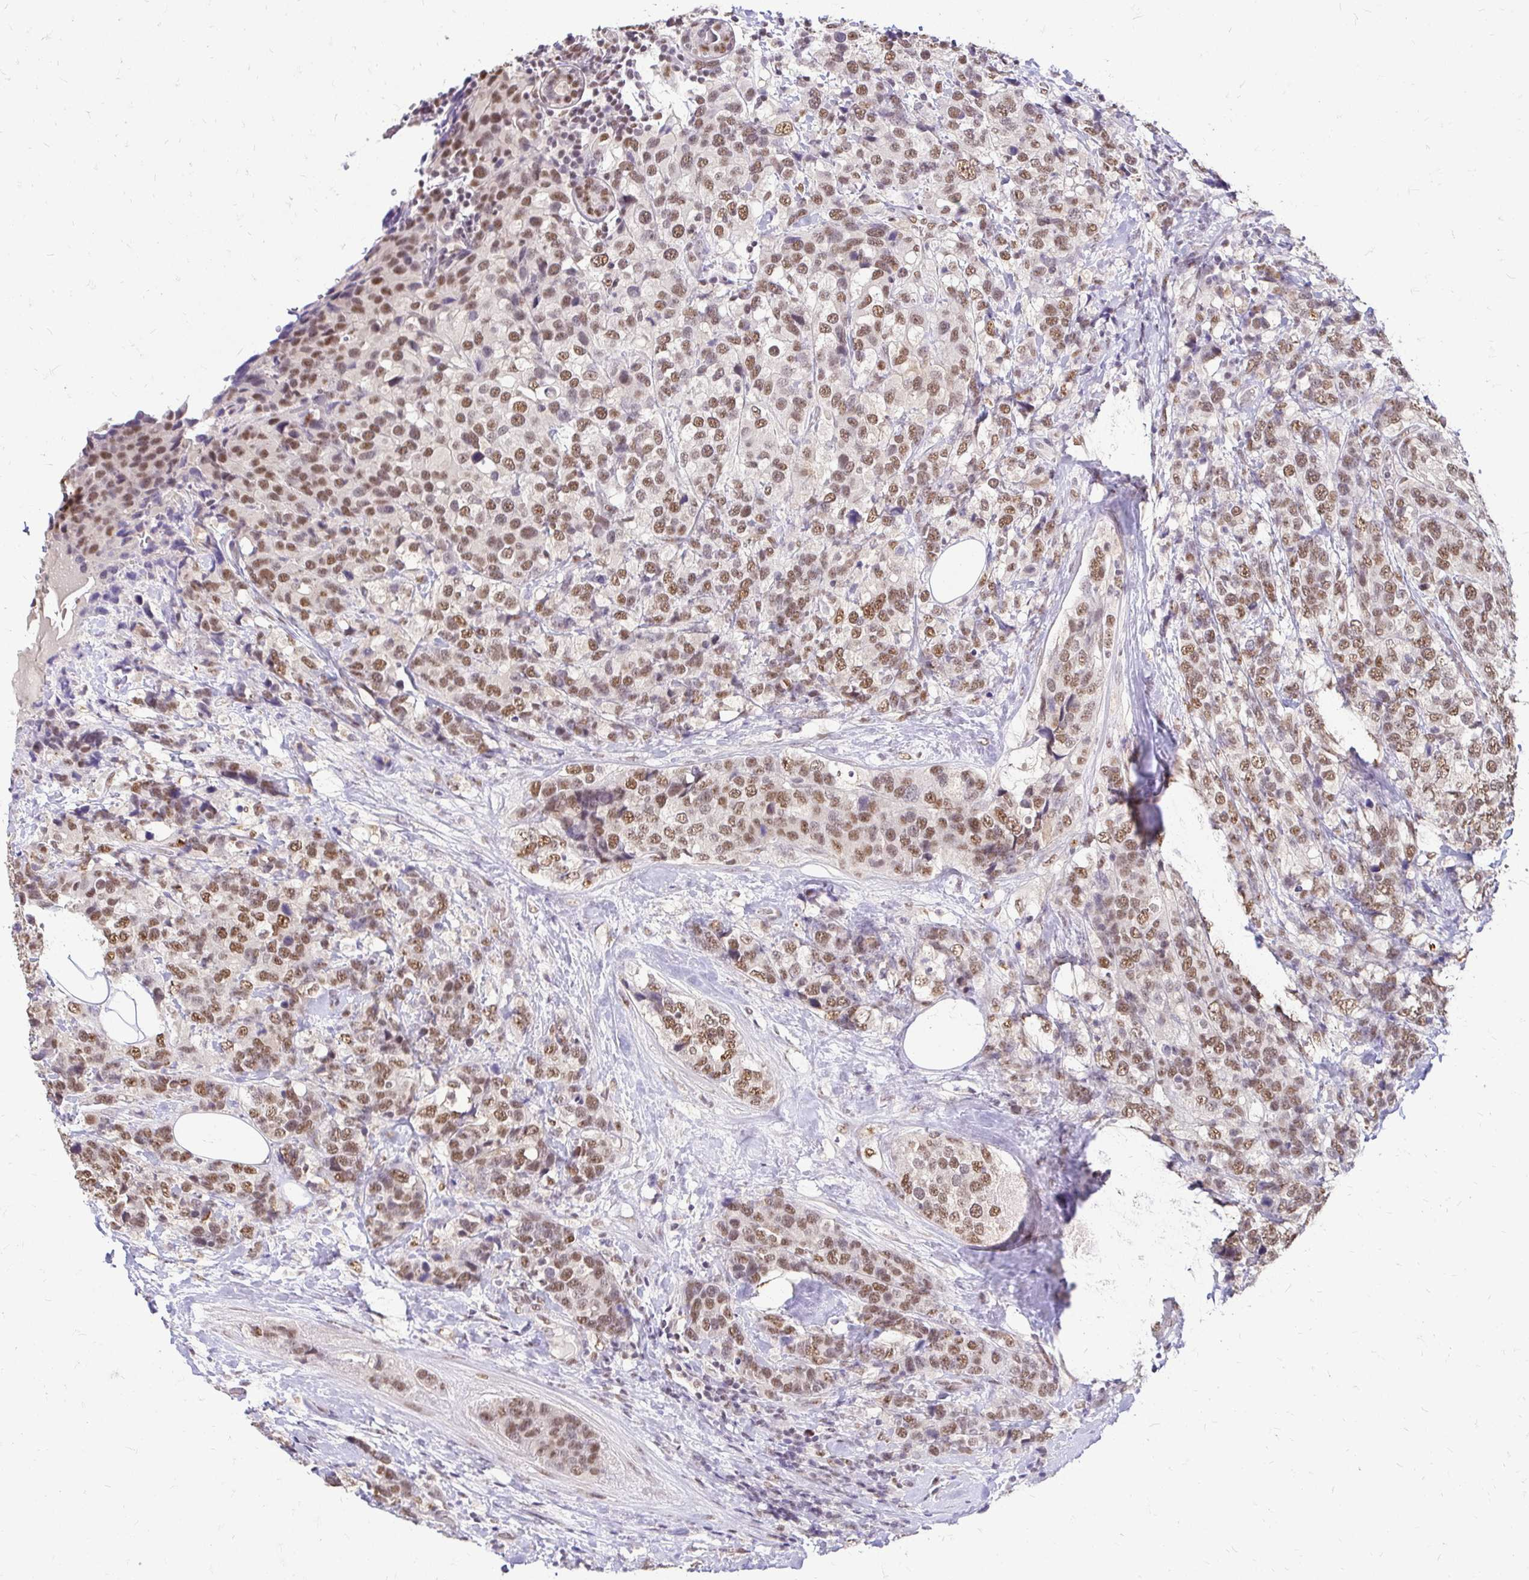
{"staining": {"intensity": "moderate", "quantity": ">75%", "location": "nuclear"}, "tissue": "breast cancer", "cell_type": "Tumor cells", "image_type": "cancer", "snomed": [{"axis": "morphology", "description": "Lobular carcinoma"}, {"axis": "topography", "description": "Breast"}], "caption": "A photomicrograph of human breast cancer (lobular carcinoma) stained for a protein shows moderate nuclear brown staining in tumor cells.", "gene": "RIMS4", "patient": {"sex": "female", "age": 59}}